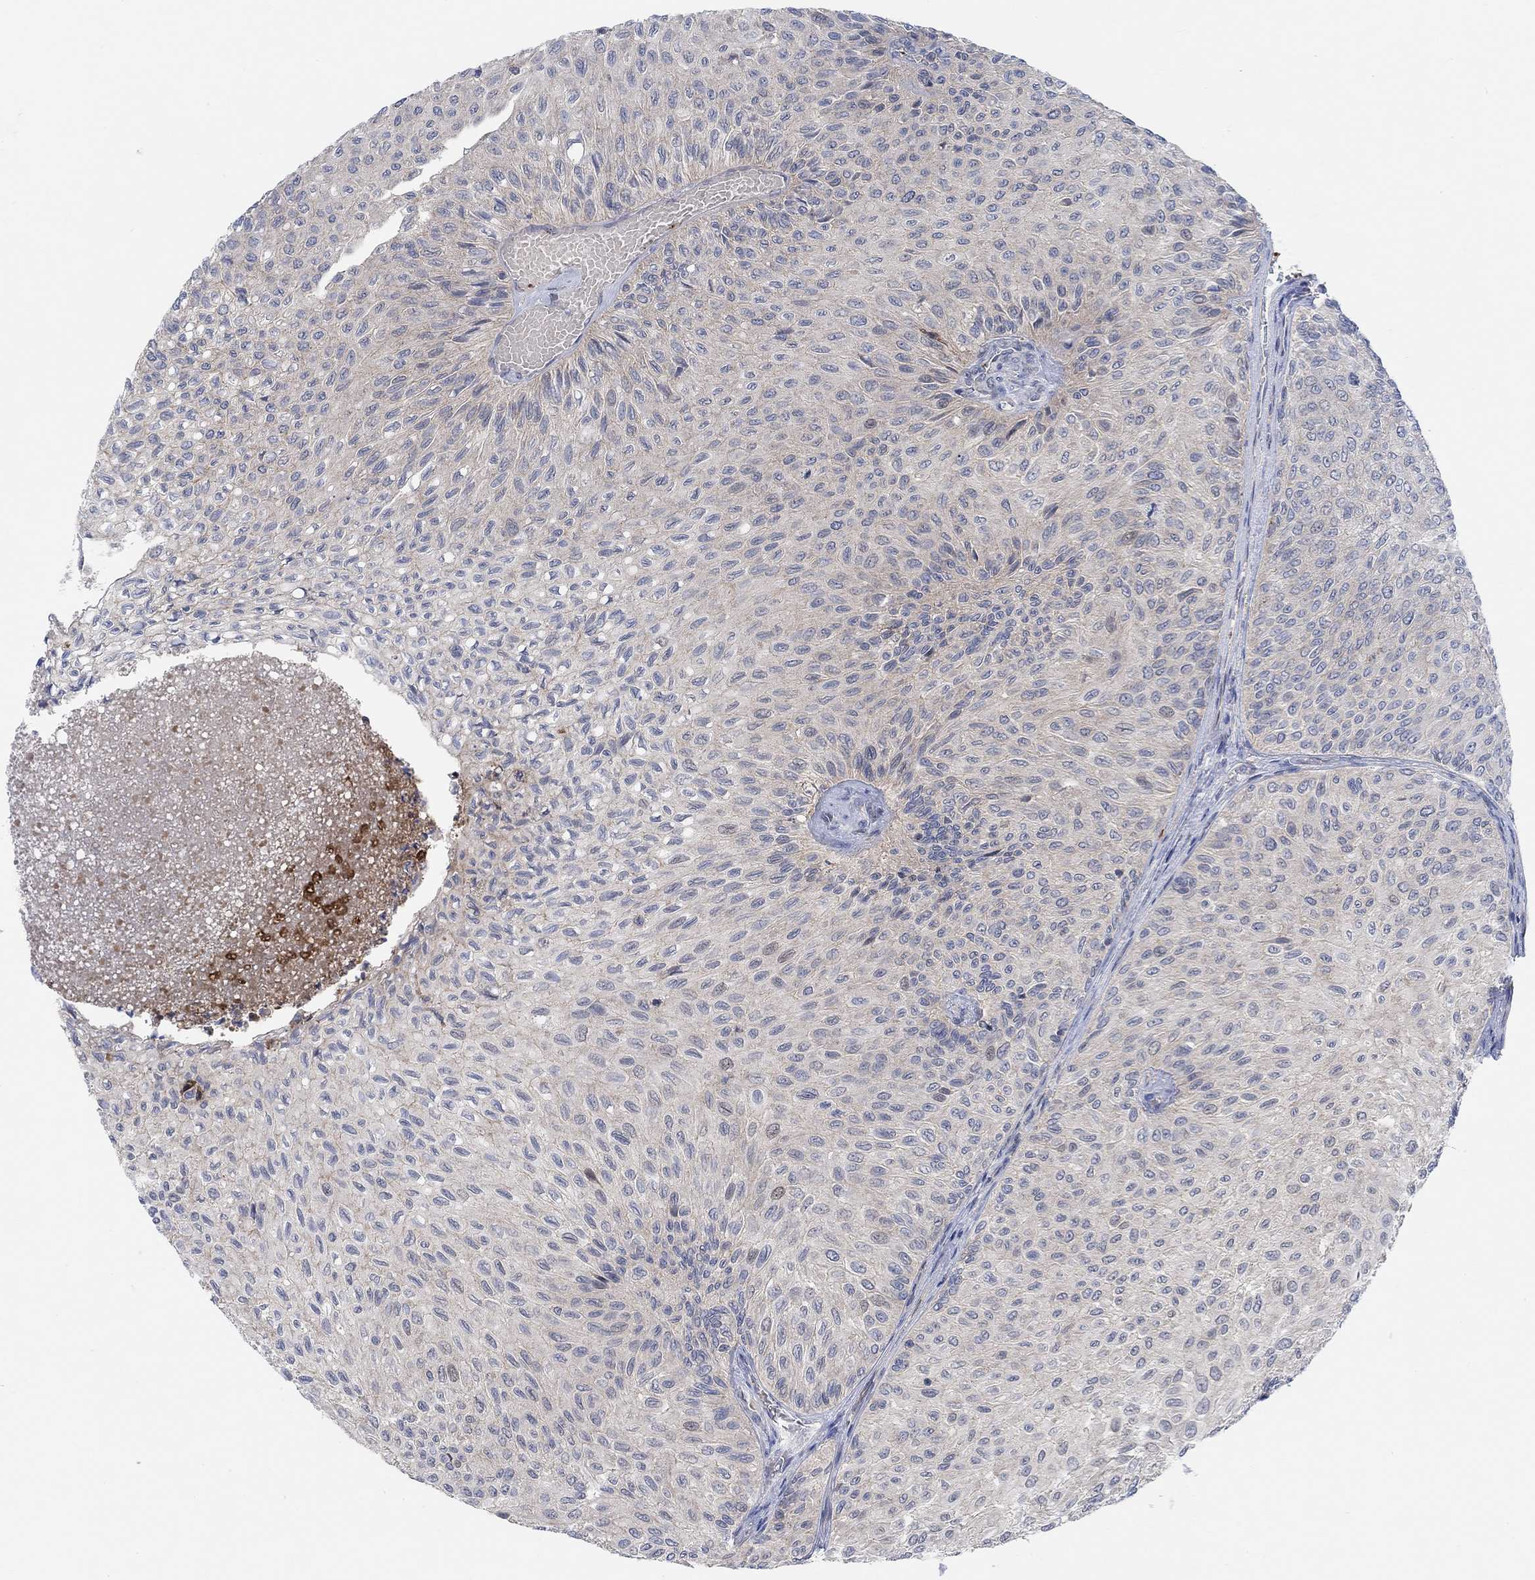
{"staining": {"intensity": "negative", "quantity": "none", "location": "none"}, "tissue": "urothelial cancer", "cell_type": "Tumor cells", "image_type": "cancer", "snomed": [{"axis": "morphology", "description": "Urothelial carcinoma, Low grade"}, {"axis": "topography", "description": "Urinary bladder"}], "caption": "Tumor cells show no significant expression in urothelial carcinoma (low-grade). (Stains: DAB (3,3'-diaminobenzidine) immunohistochemistry with hematoxylin counter stain, Microscopy: brightfield microscopy at high magnification).", "gene": "PMFBP1", "patient": {"sex": "male", "age": 78}}